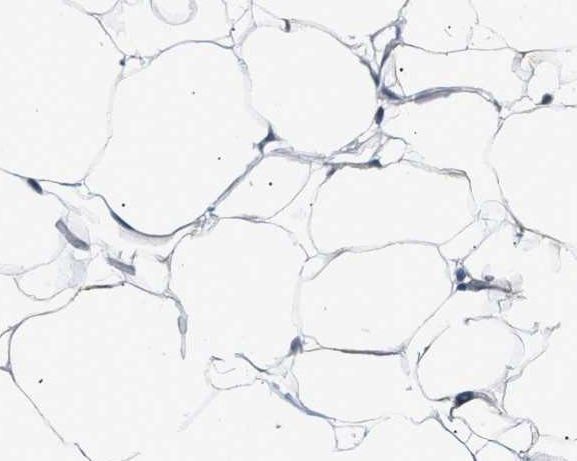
{"staining": {"intensity": "weak", "quantity": "25%-75%", "location": "cytoplasmic/membranous"}, "tissue": "adipose tissue", "cell_type": "Adipocytes", "image_type": "normal", "snomed": [{"axis": "morphology", "description": "Normal tissue, NOS"}, {"axis": "topography", "description": "Breast"}, {"axis": "topography", "description": "Adipose tissue"}], "caption": "The image demonstrates immunohistochemical staining of benign adipose tissue. There is weak cytoplasmic/membranous staining is identified in approximately 25%-75% of adipocytes. (Brightfield microscopy of DAB IHC at high magnification).", "gene": "DEPTOR", "patient": {"sex": "female", "age": 25}}